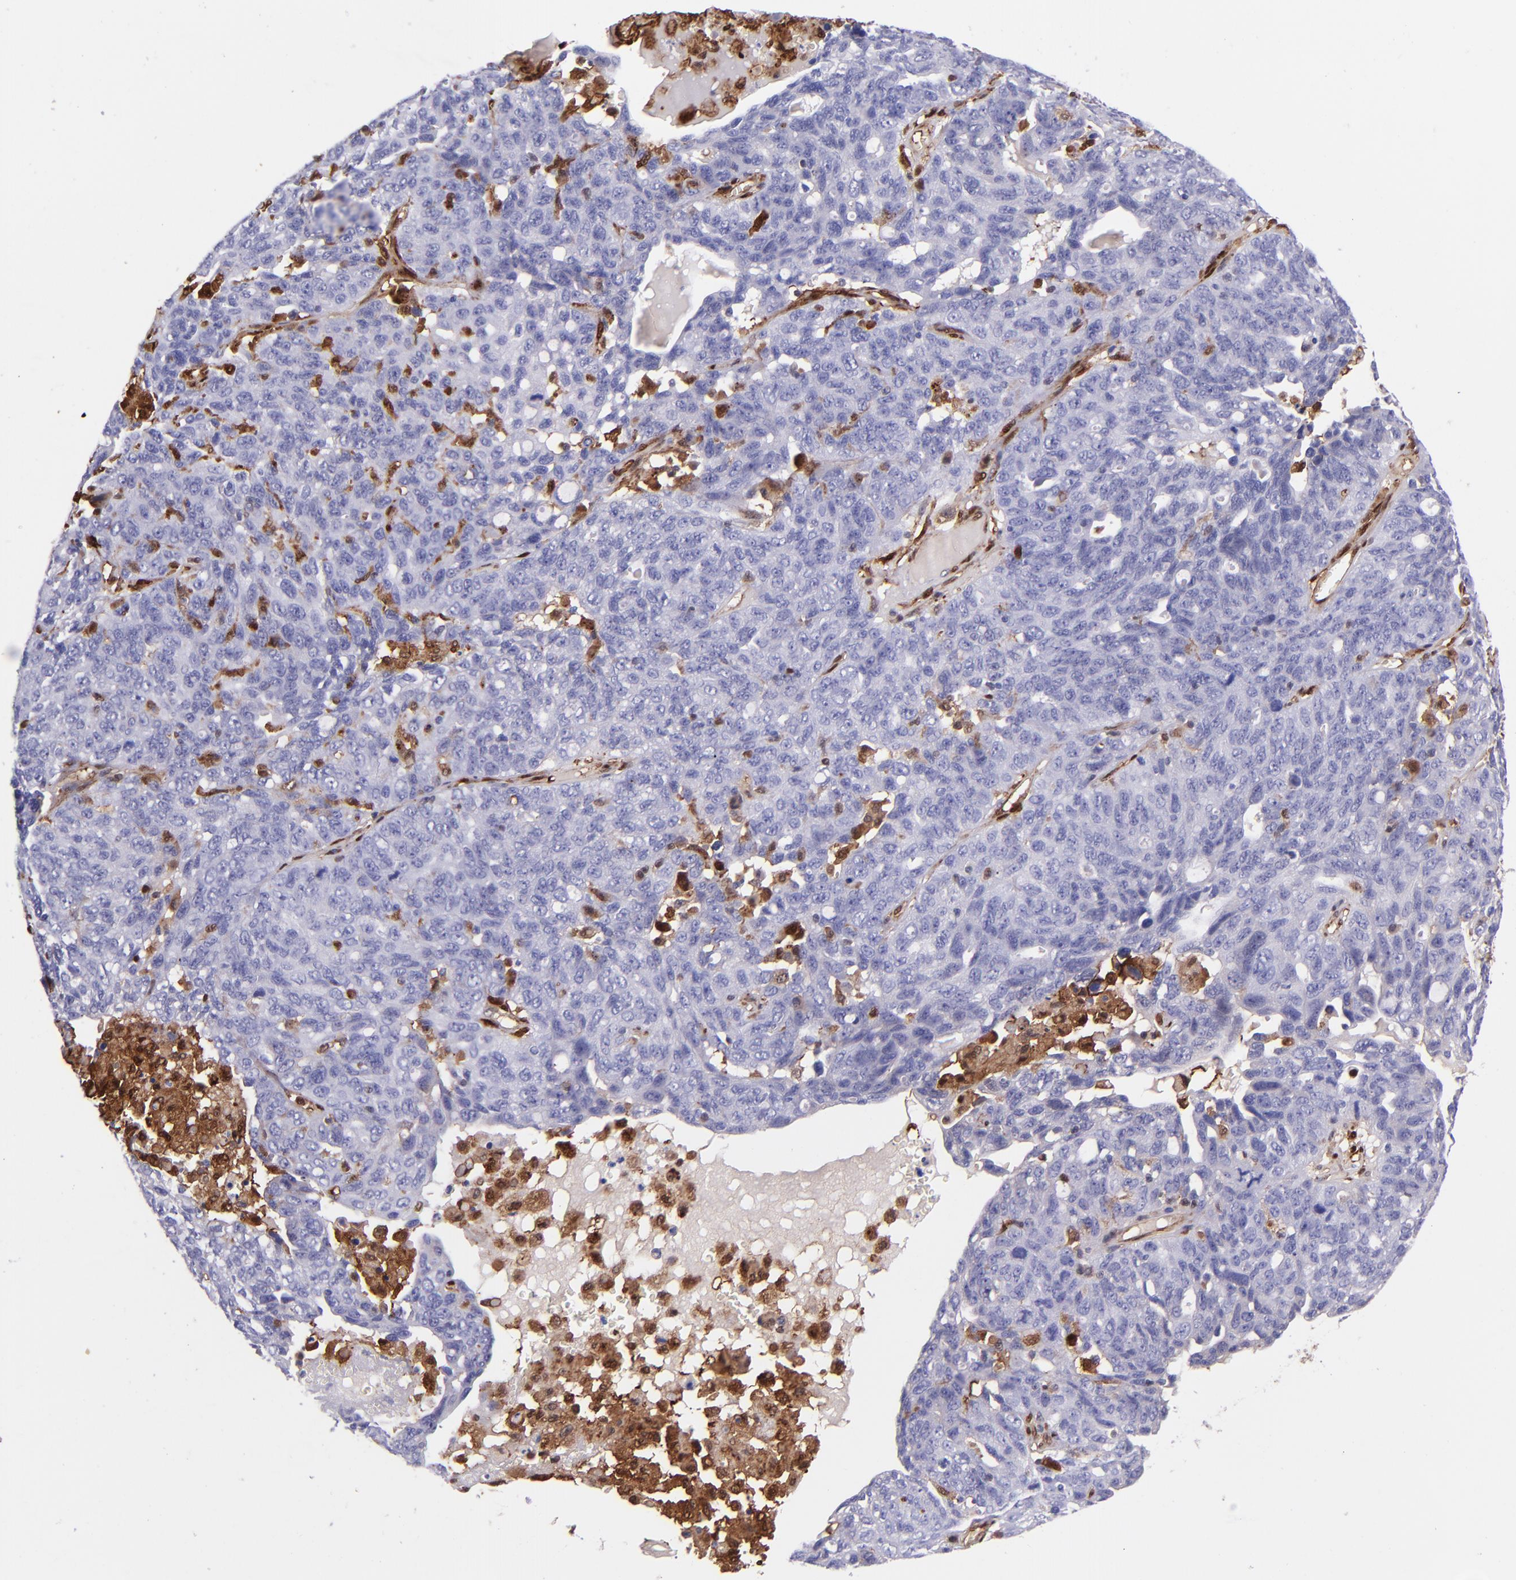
{"staining": {"intensity": "negative", "quantity": "none", "location": "none"}, "tissue": "ovarian cancer", "cell_type": "Tumor cells", "image_type": "cancer", "snomed": [{"axis": "morphology", "description": "Cystadenocarcinoma, serous, NOS"}, {"axis": "topography", "description": "Ovary"}], "caption": "The micrograph shows no staining of tumor cells in ovarian cancer (serous cystadenocarcinoma).", "gene": "LGALS1", "patient": {"sex": "female", "age": 71}}